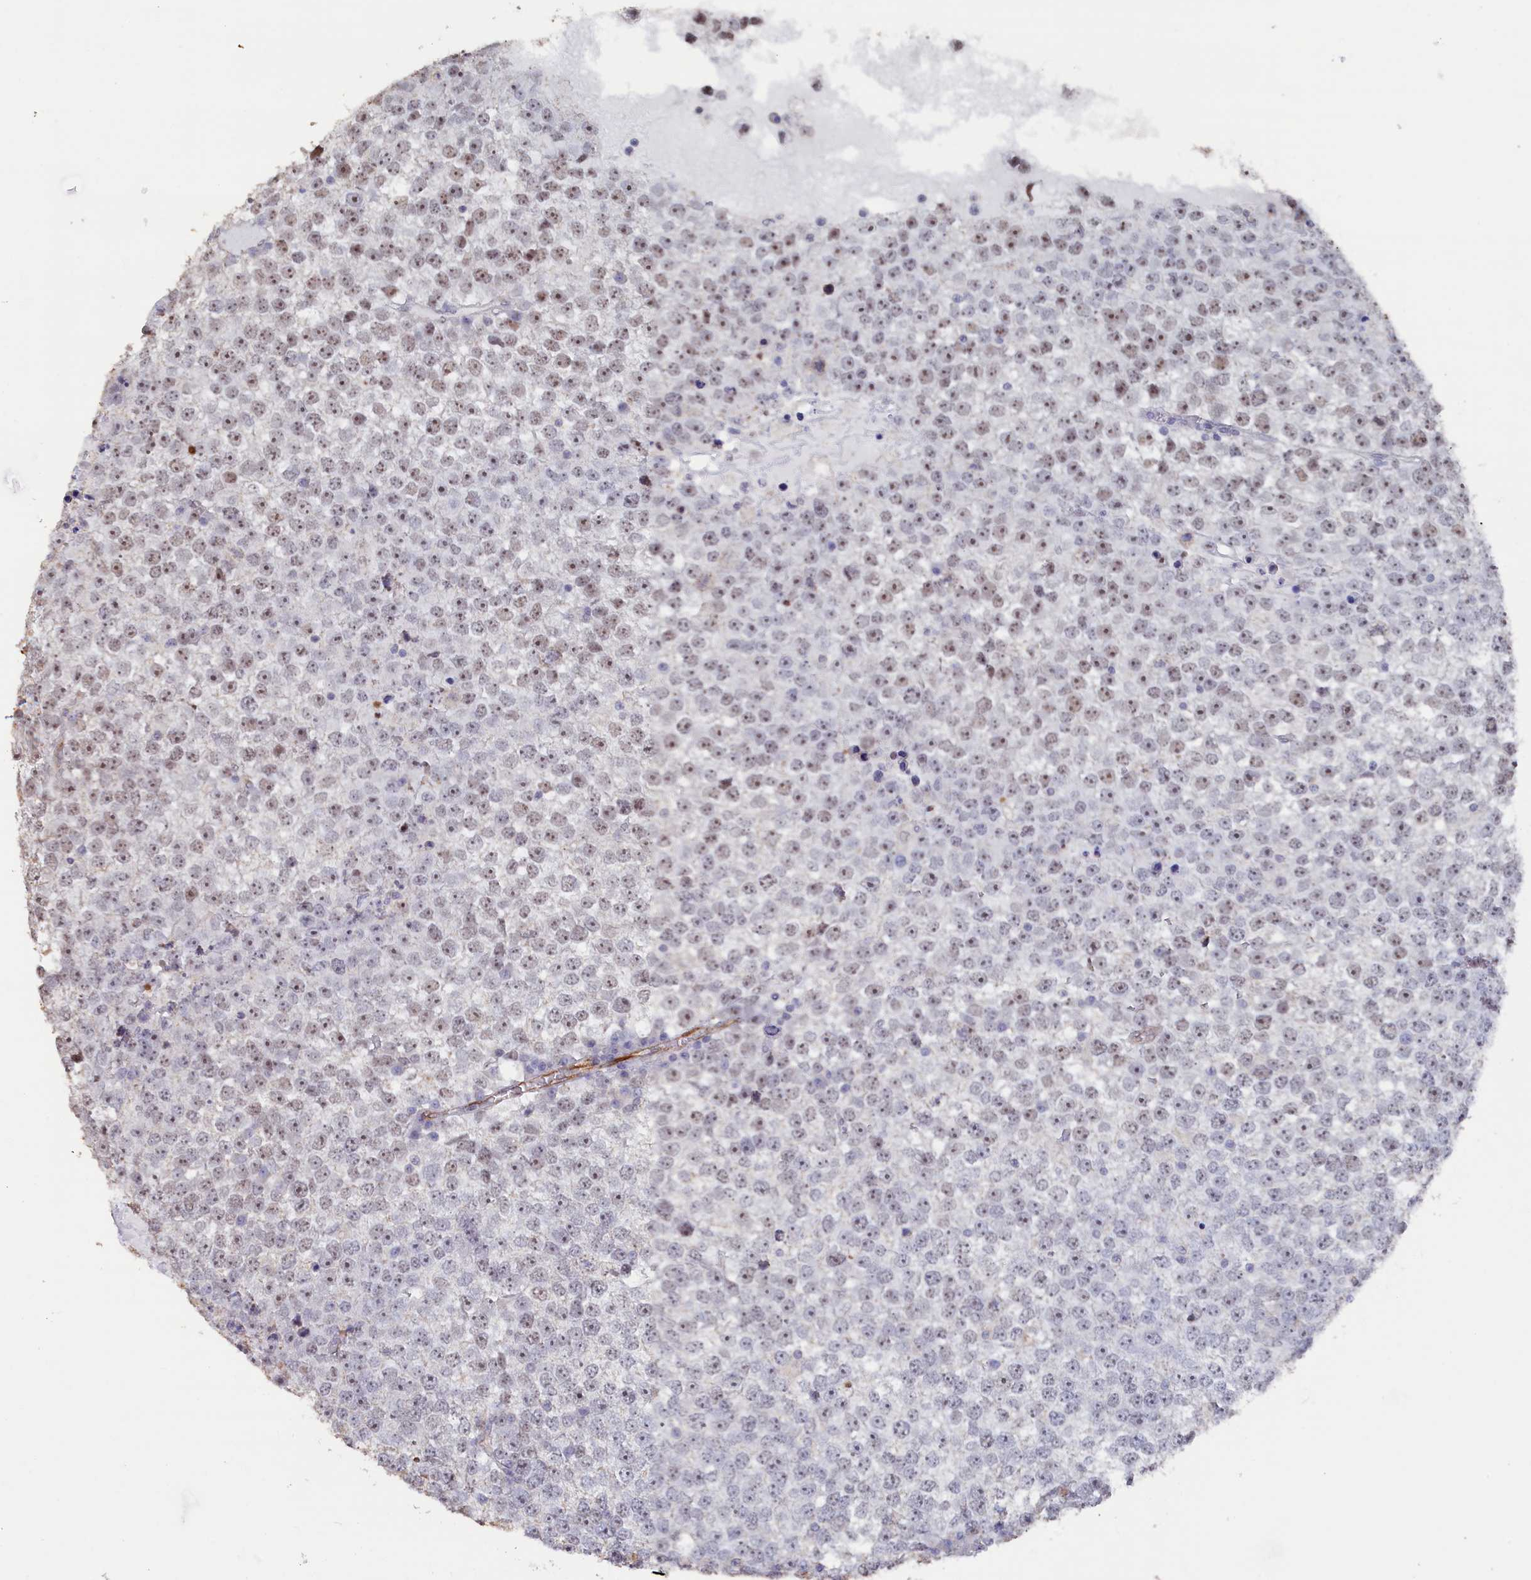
{"staining": {"intensity": "weak", "quantity": "25%-75%", "location": "nuclear"}, "tissue": "testis cancer", "cell_type": "Tumor cells", "image_type": "cancer", "snomed": [{"axis": "morphology", "description": "Seminoma, NOS"}, {"axis": "topography", "description": "Testis"}], "caption": "Seminoma (testis) stained with a protein marker exhibits weak staining in tumor cells.", "gene": "SEMG2", "patient": {"sex": "male", "age": 65}}